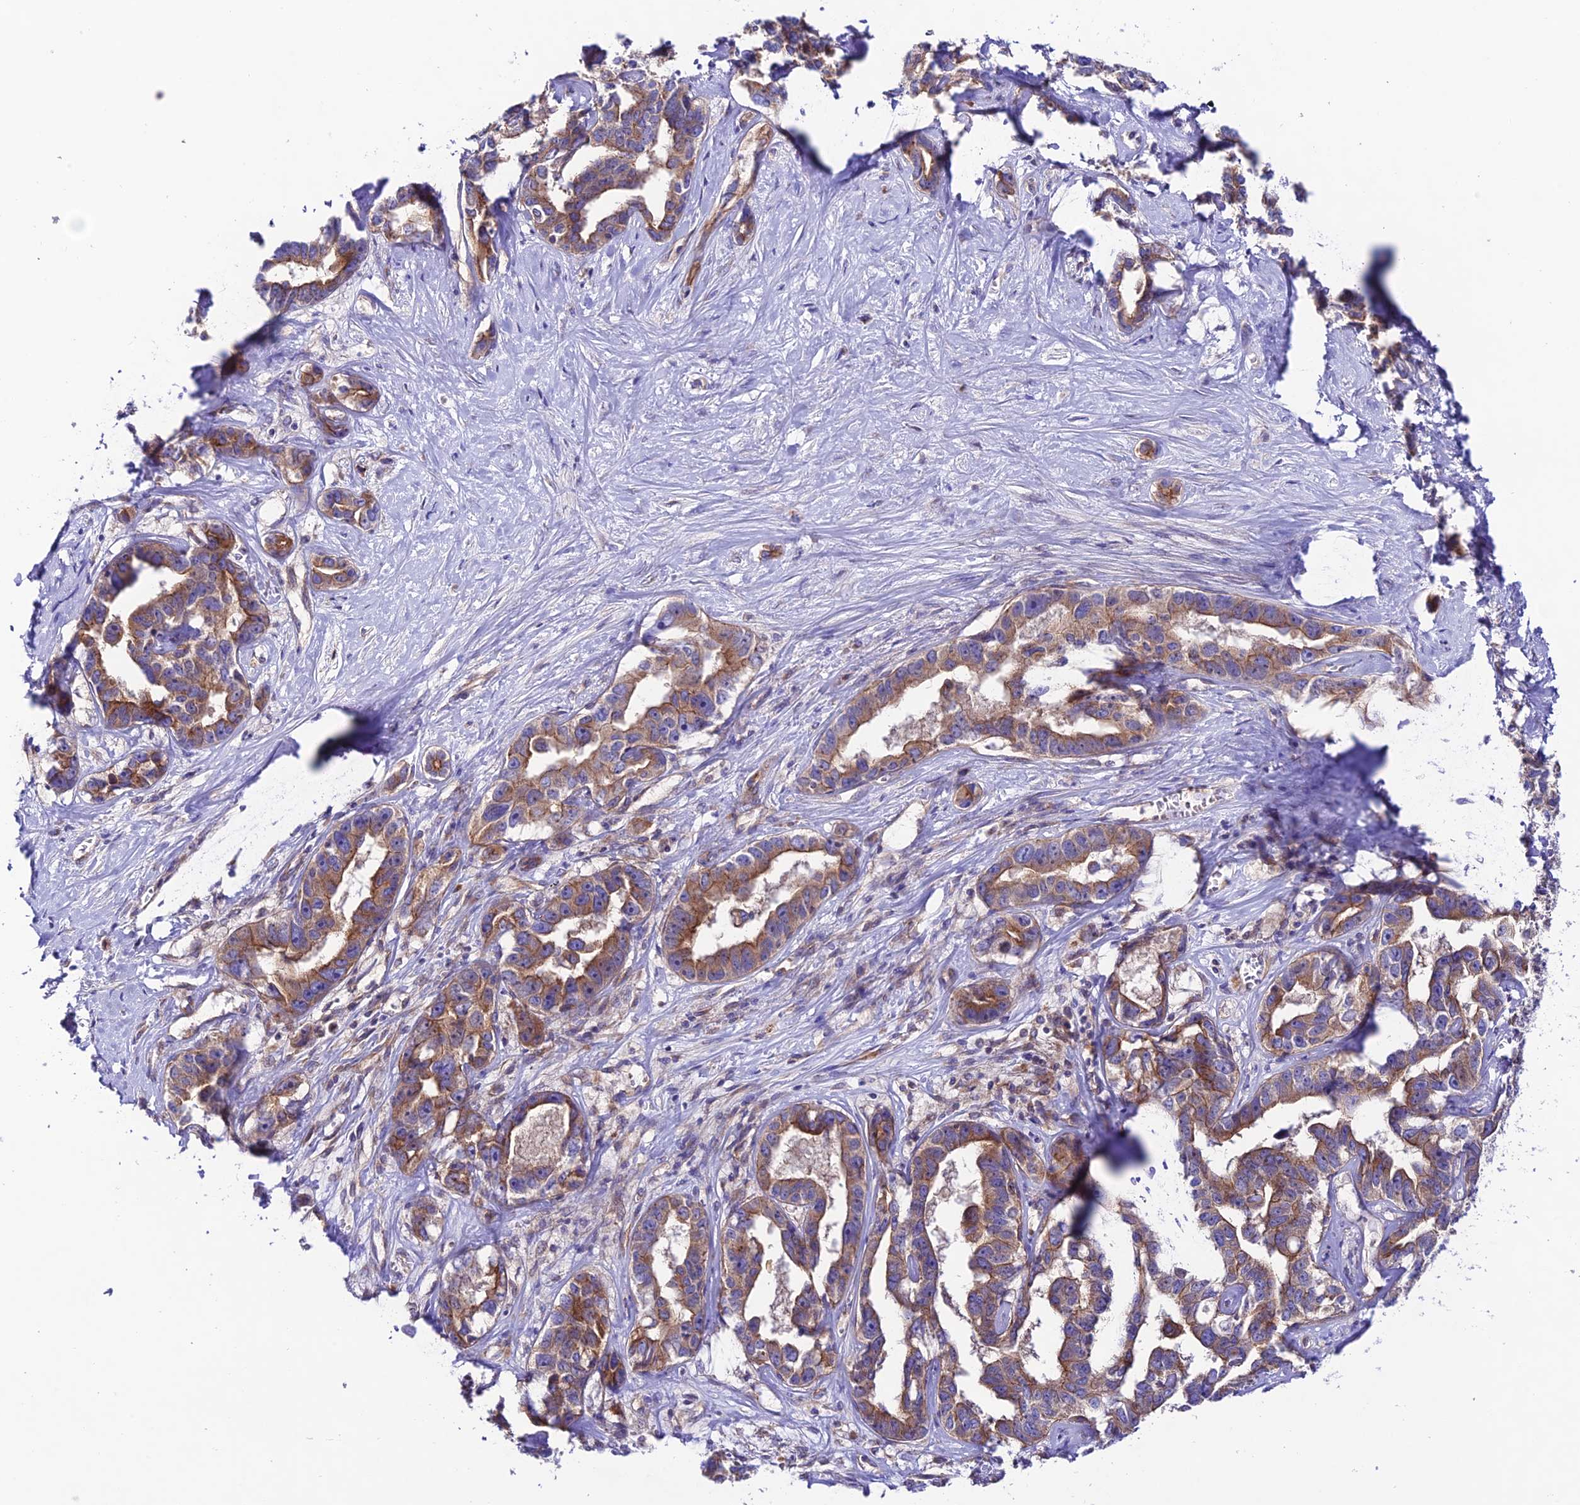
{"staining": {"intensity": "moderate", "quantity": ">75%", "location": "cytoplasmic/membranous"}, "tissue": "liver cancer", "cell_type": "Tumor cells", "image_type": "cancer", "snomed": [{"axis": "morphology", "description": "Cholangiocarcinoma"}, {"axis": "topography", "description": "Liver"}], "caption": "Moderate cytoplasmic/membranous protein staining is seen in approximately >75% of tumor cells in liver cancer.", "gene": "LACTB2", "patient": {"sex": "male", "age": 59}}